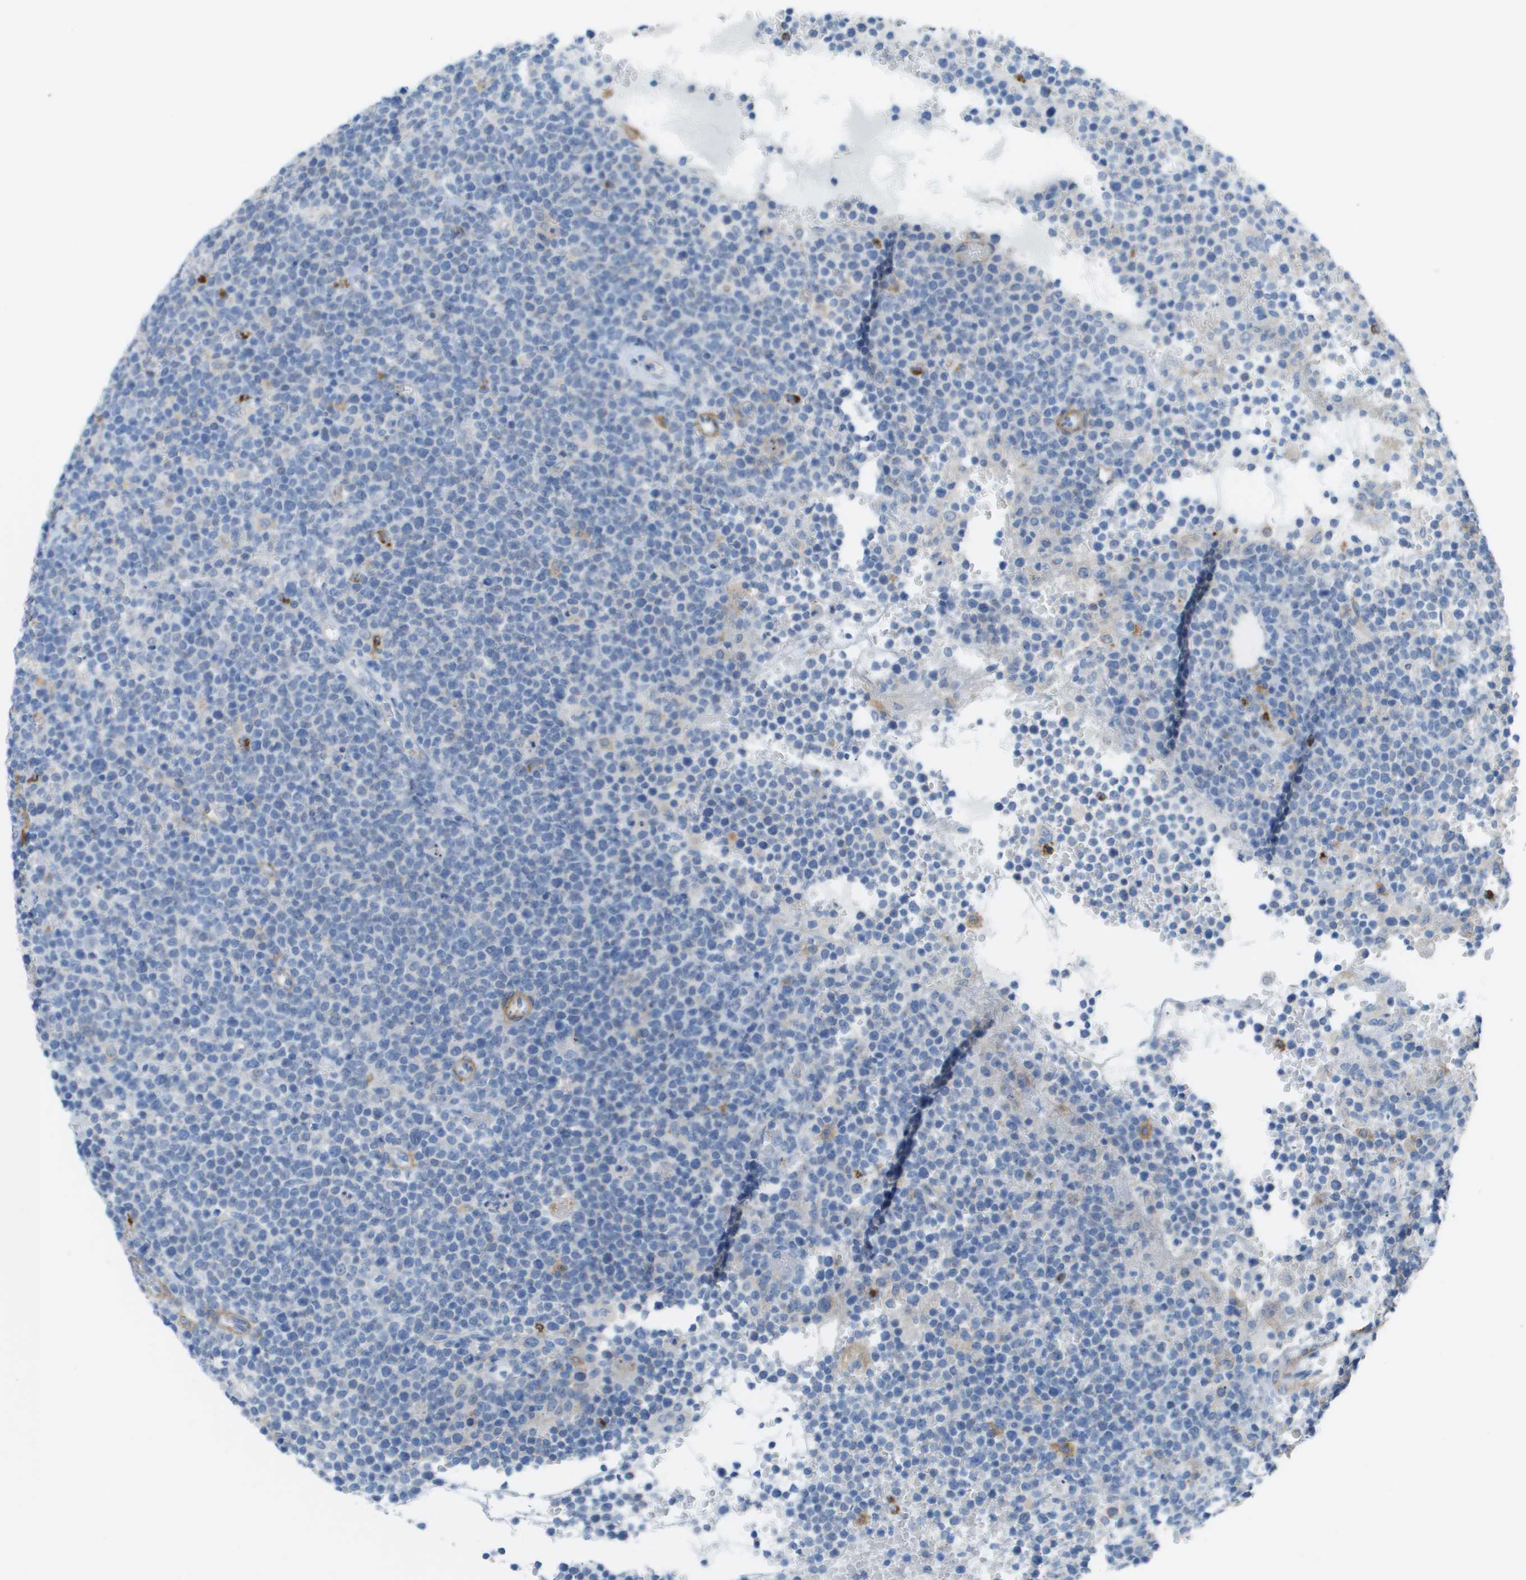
{"staining": {"intensity": "negative", "quantity": "none", "location": "none"}, "tissue": "lymphoma", "cell_type": "Tumor cells", "image_type": "cancer", "snomed": [{"axis": "morphology", "description": "Malignant lymphoma, non-Hodgkin's type, High grade"}, {"axis": "topography", "description": "Lymph node"}], "caption": "DAB immunohistochemical staining of high-grade malignant lymphoma, non-Hodgkin's type shows no significant expression in tumor cells.", "gene": "ZBTB43", "patient": {"sex": "male", "age": 61}}